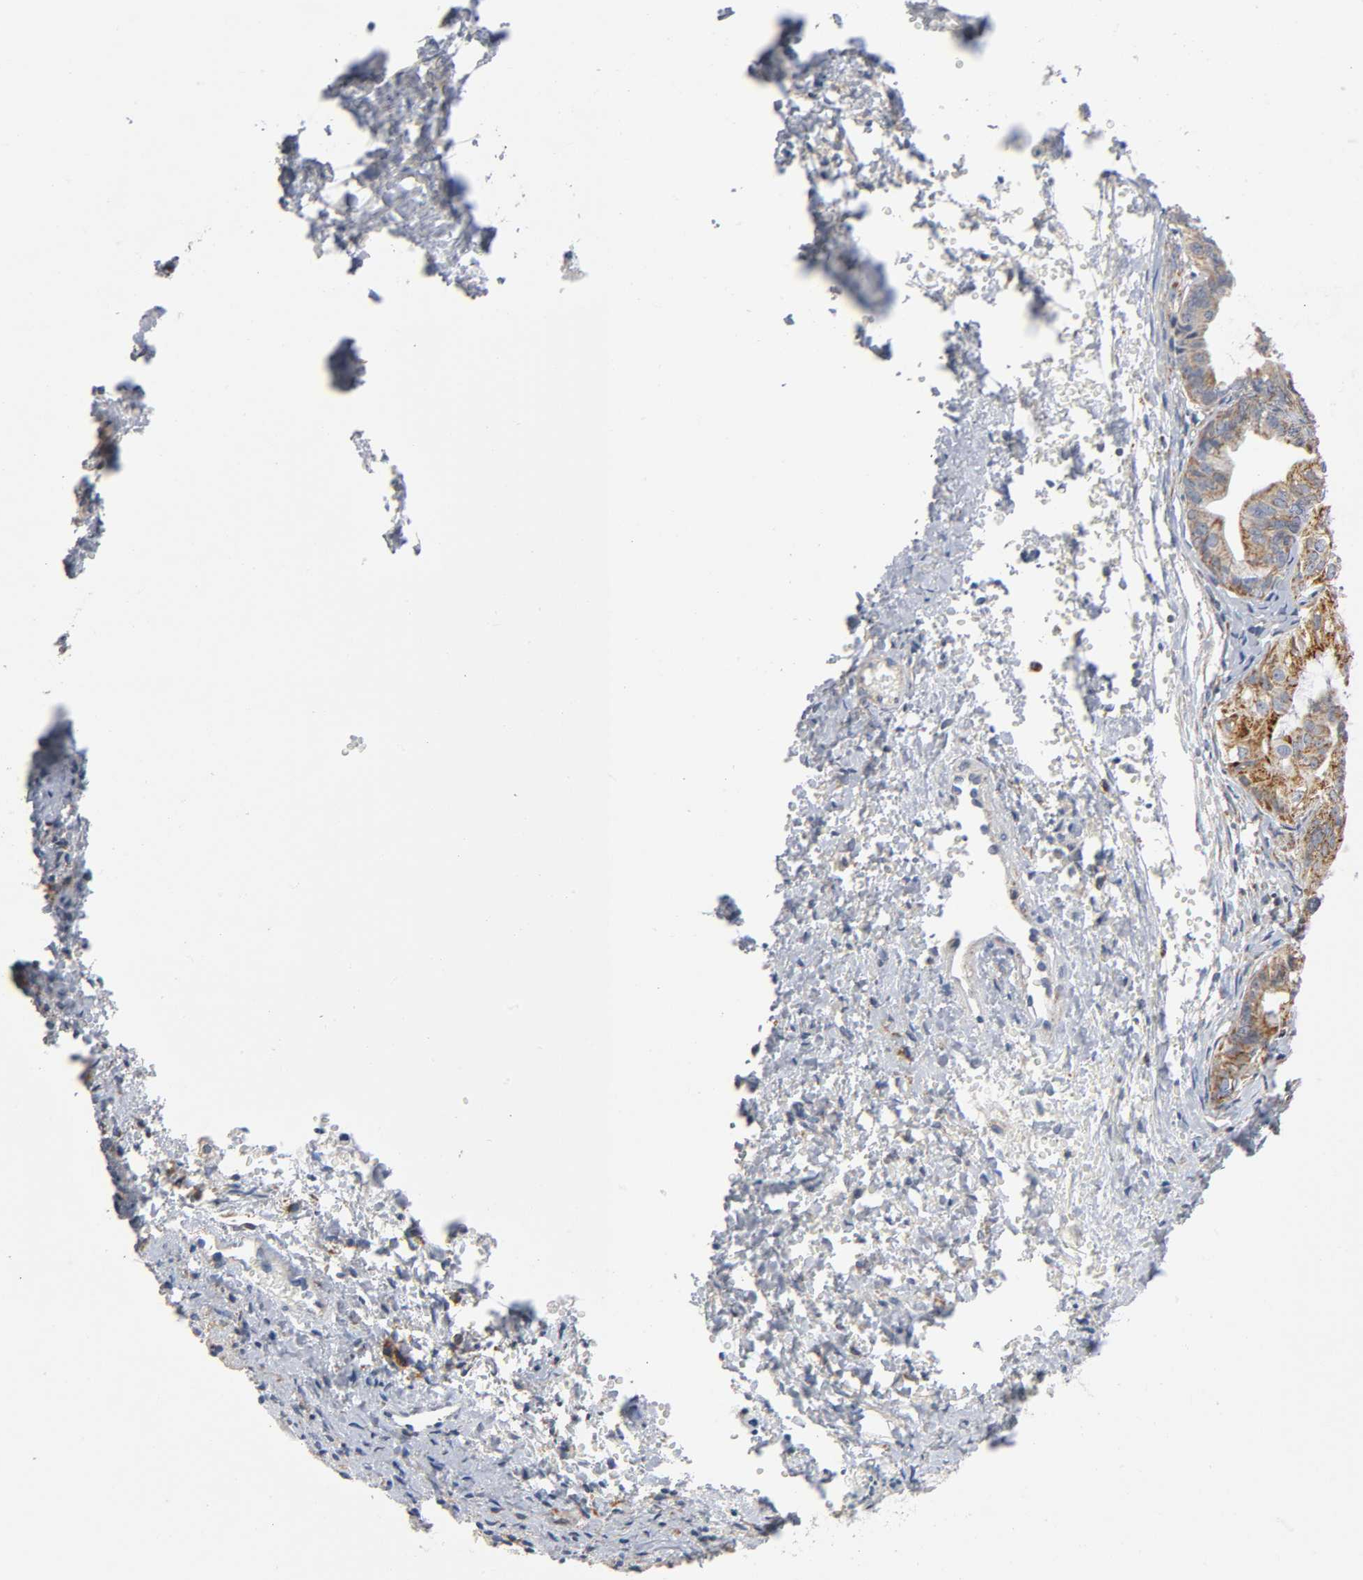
{"staining": {"intensity": "strong", "quantity": "<25%", "location": "cytoplasmic/membranous"}, "tissue": "ovarian cancer", "cell_type": "Tumor cells", "image_type": "cancer", "snomed": [{"axis": "morphology", "description": "Cystadenocarcinoma, mucinous, NOS"}, {"axis": "topography", "description": "Ovary"}], "caption": "Immunohistochemistry of ovarian cancer shows medium levels of strong cytoplasmic/membranous positivity in about <25% of tumor cells.", "gene": "BAK1", "patient": {"sex": "female", "age": 36}}